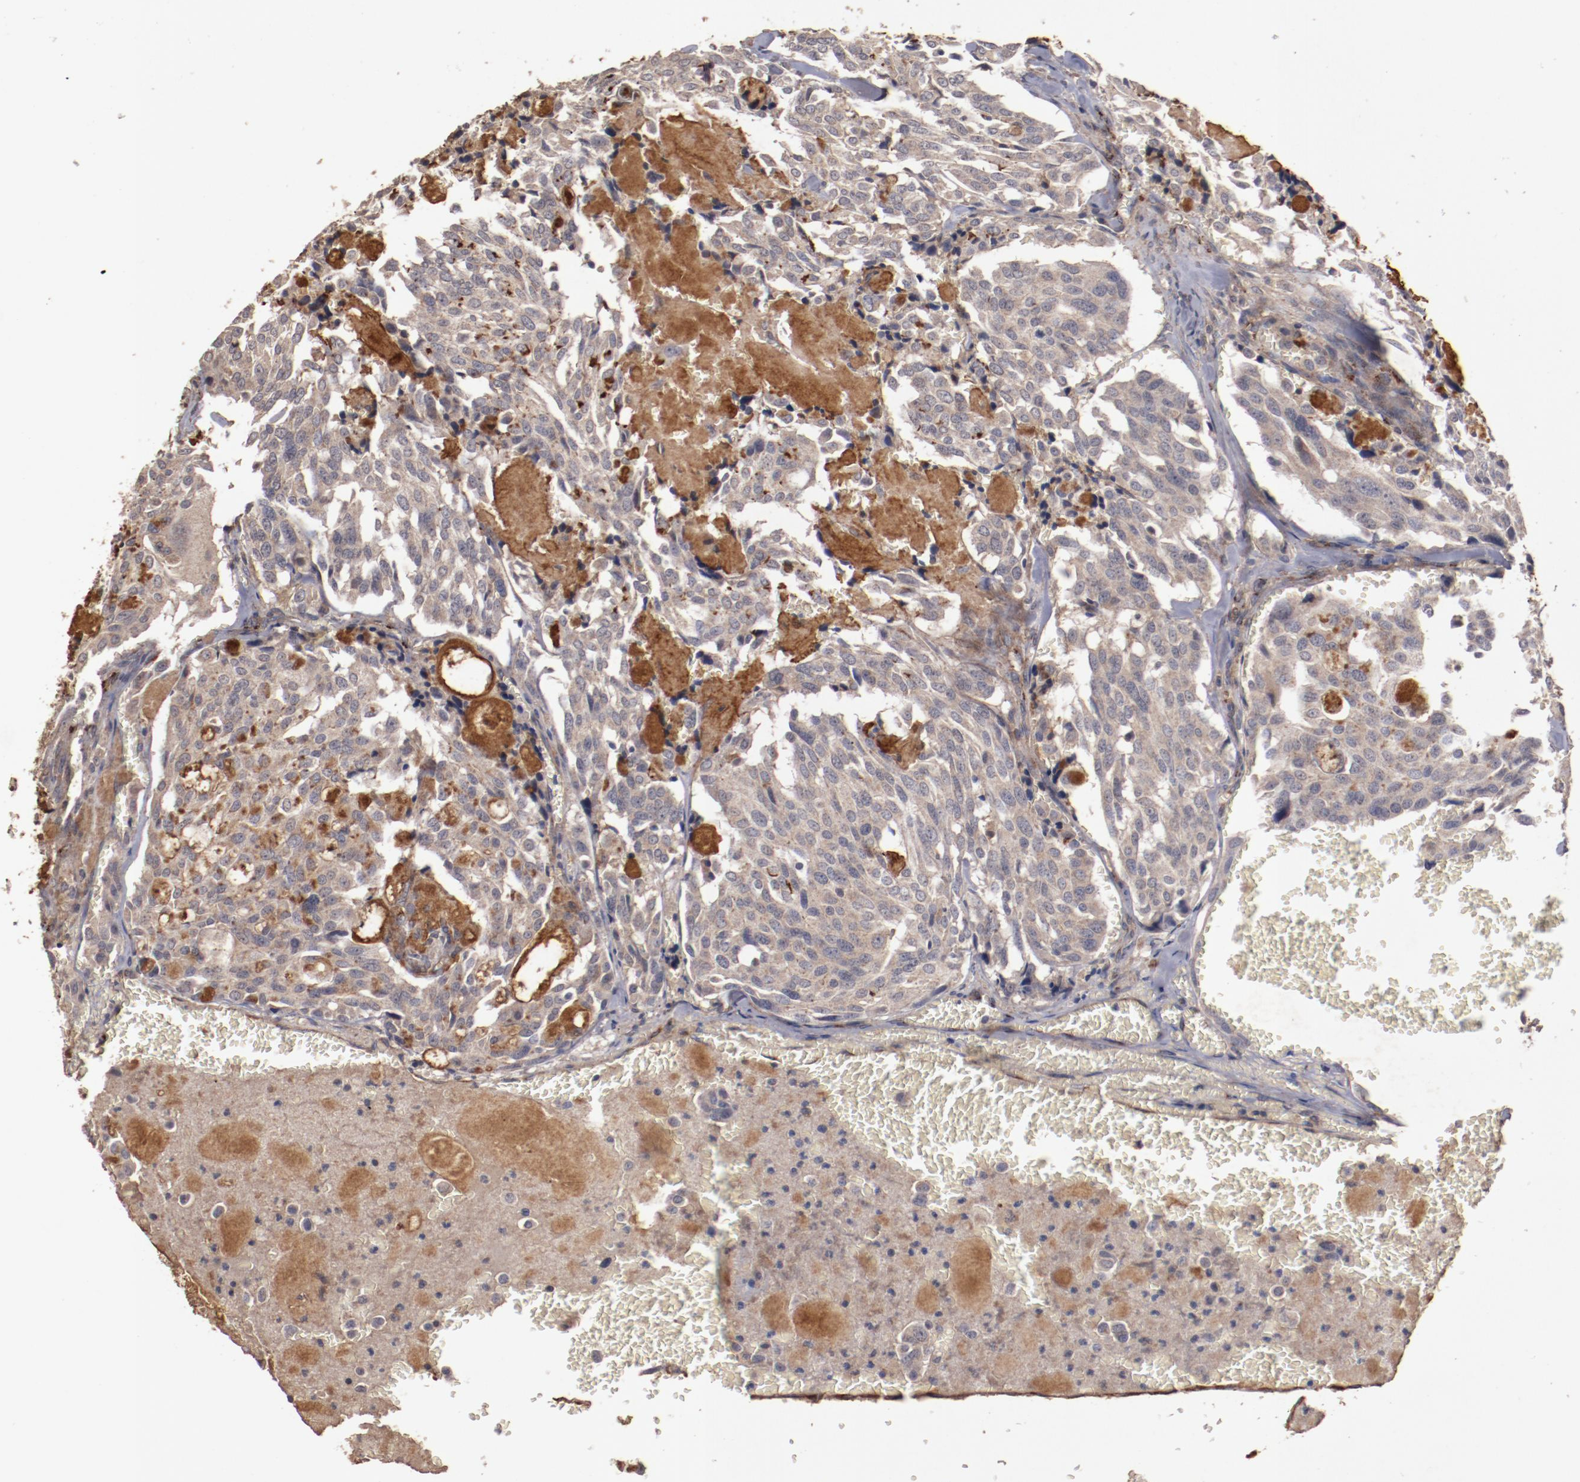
{"staining": {"intensity": "moderate", "quantity": ">75%", "location": "cytoplasmic/membranous"}, "tissue": "thyroid cancer", "cell_type": "Tumor cells", "image_type": "cancer", "snomed": [{"axis": "morphology", "description": "Carcinoma, NOS"}, {"axis": "morphology", "description": "Carcinoid, malignant, NOS"}, {"axis": "topography", "description": "Thyroid gland"}], "caption": "A brown stain highlights moderate cytoplasmic/membranous positivity of a protein in human thyroid cancer tumor cells. The protein of interest is shown in brown color, while the nuclei are stained blue.", "gene": "DIPK2B", "patient": {"sex": "male", "age": 33}}